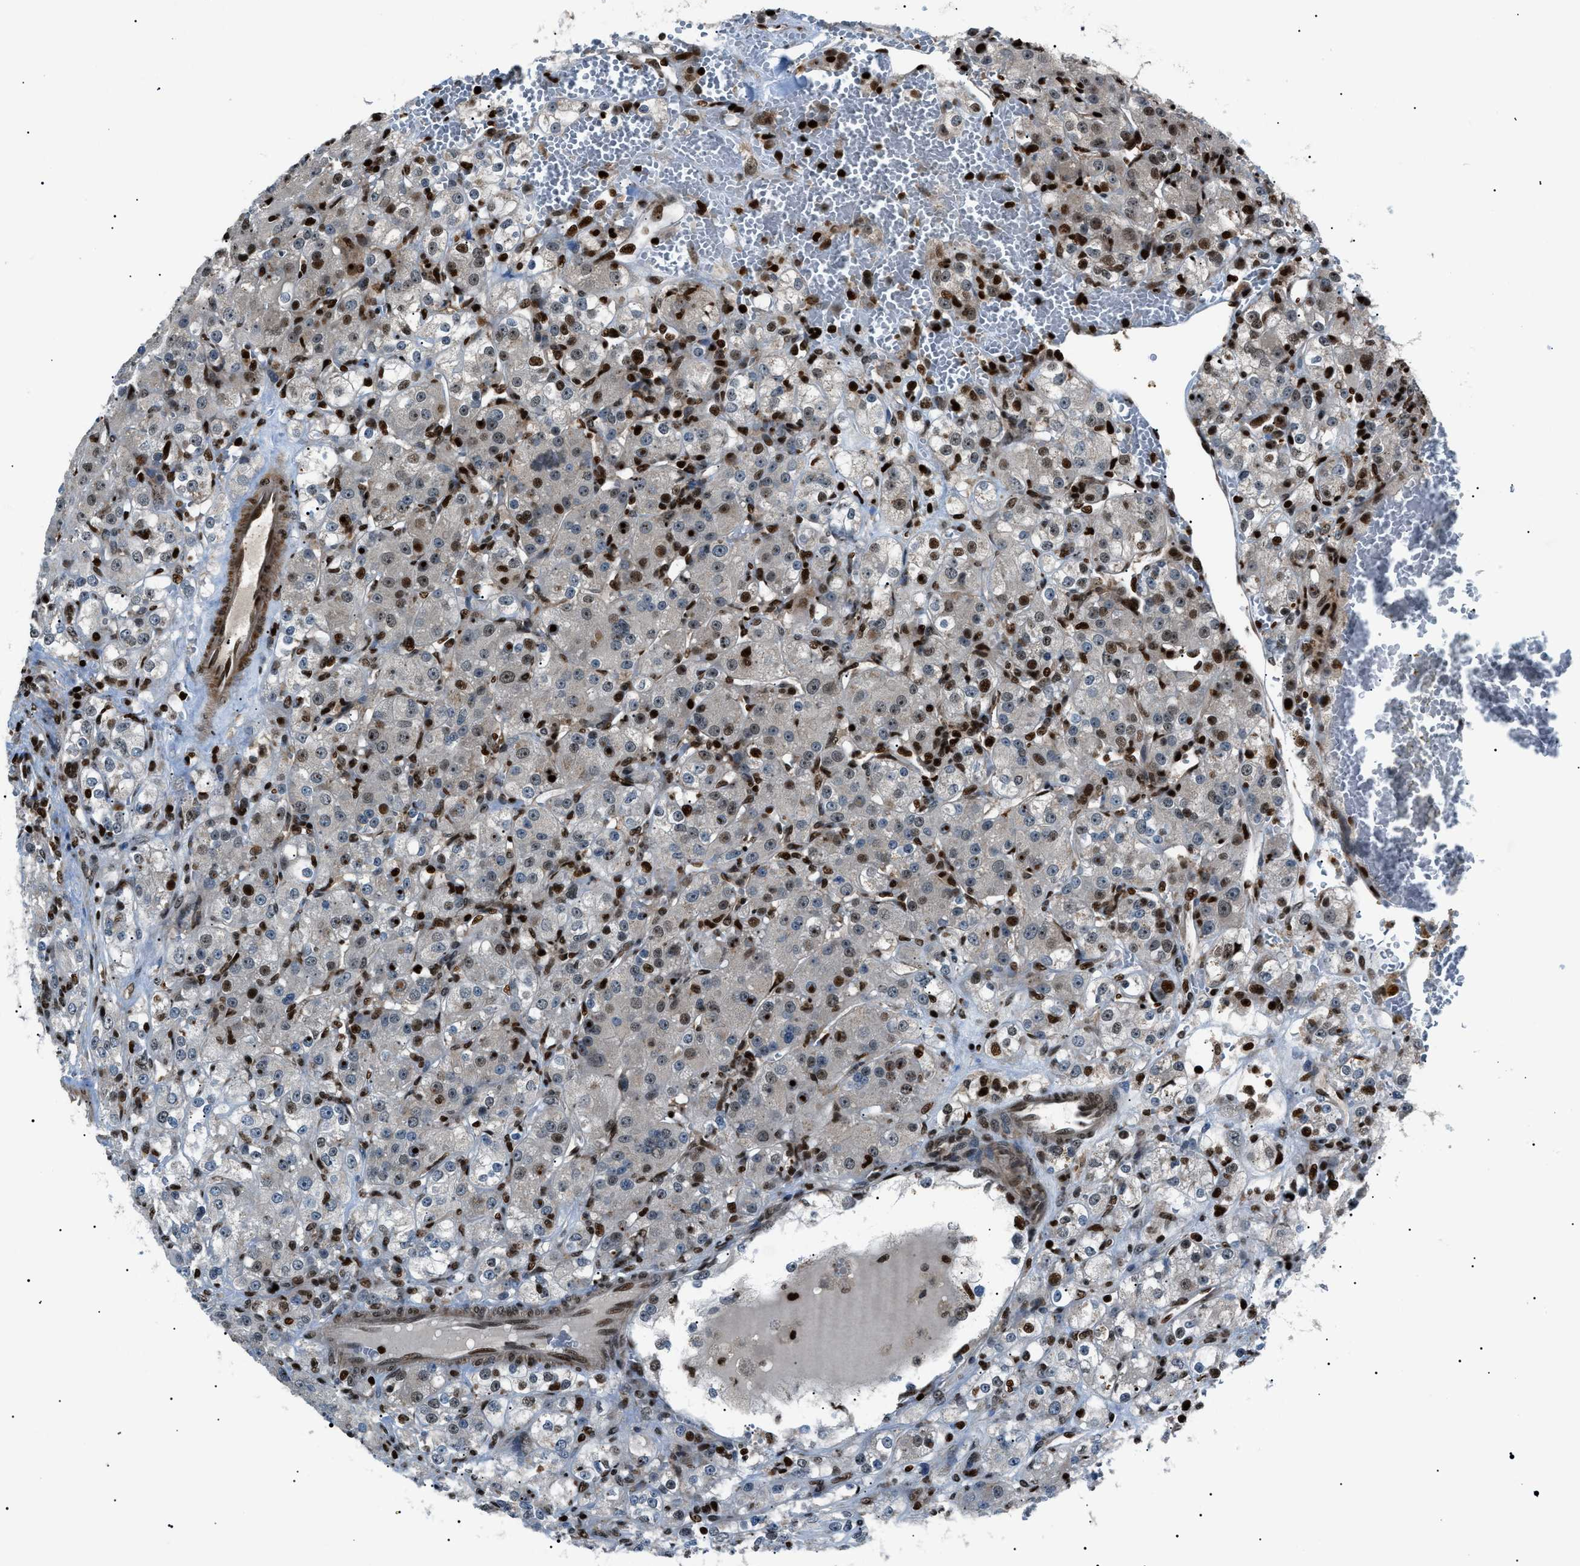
{"staining": {"intensity": "moderate", "quantity": "25%-75%", "location": "nuclear"}, "tissue": "renal cancer", "cell_type": "Tumor cells", "image_type": "cancer", "snomed": [{"axis": "morphology", "description": "Normal tissue, NOS"}, {"axis": "morphology", "description": "Adenocarcinoma, NOS"}, {"axis": "topography", "description": "Kidney"}], "caption": "Immunohistochemical staining of human renal cancer (adenocarcinoma) displays medium levels of moderate nuclear positivity in approximately 25%-75% of tumor cells.", "gene": "PRKX", "patient": {"sex": "male", "age": 61}}